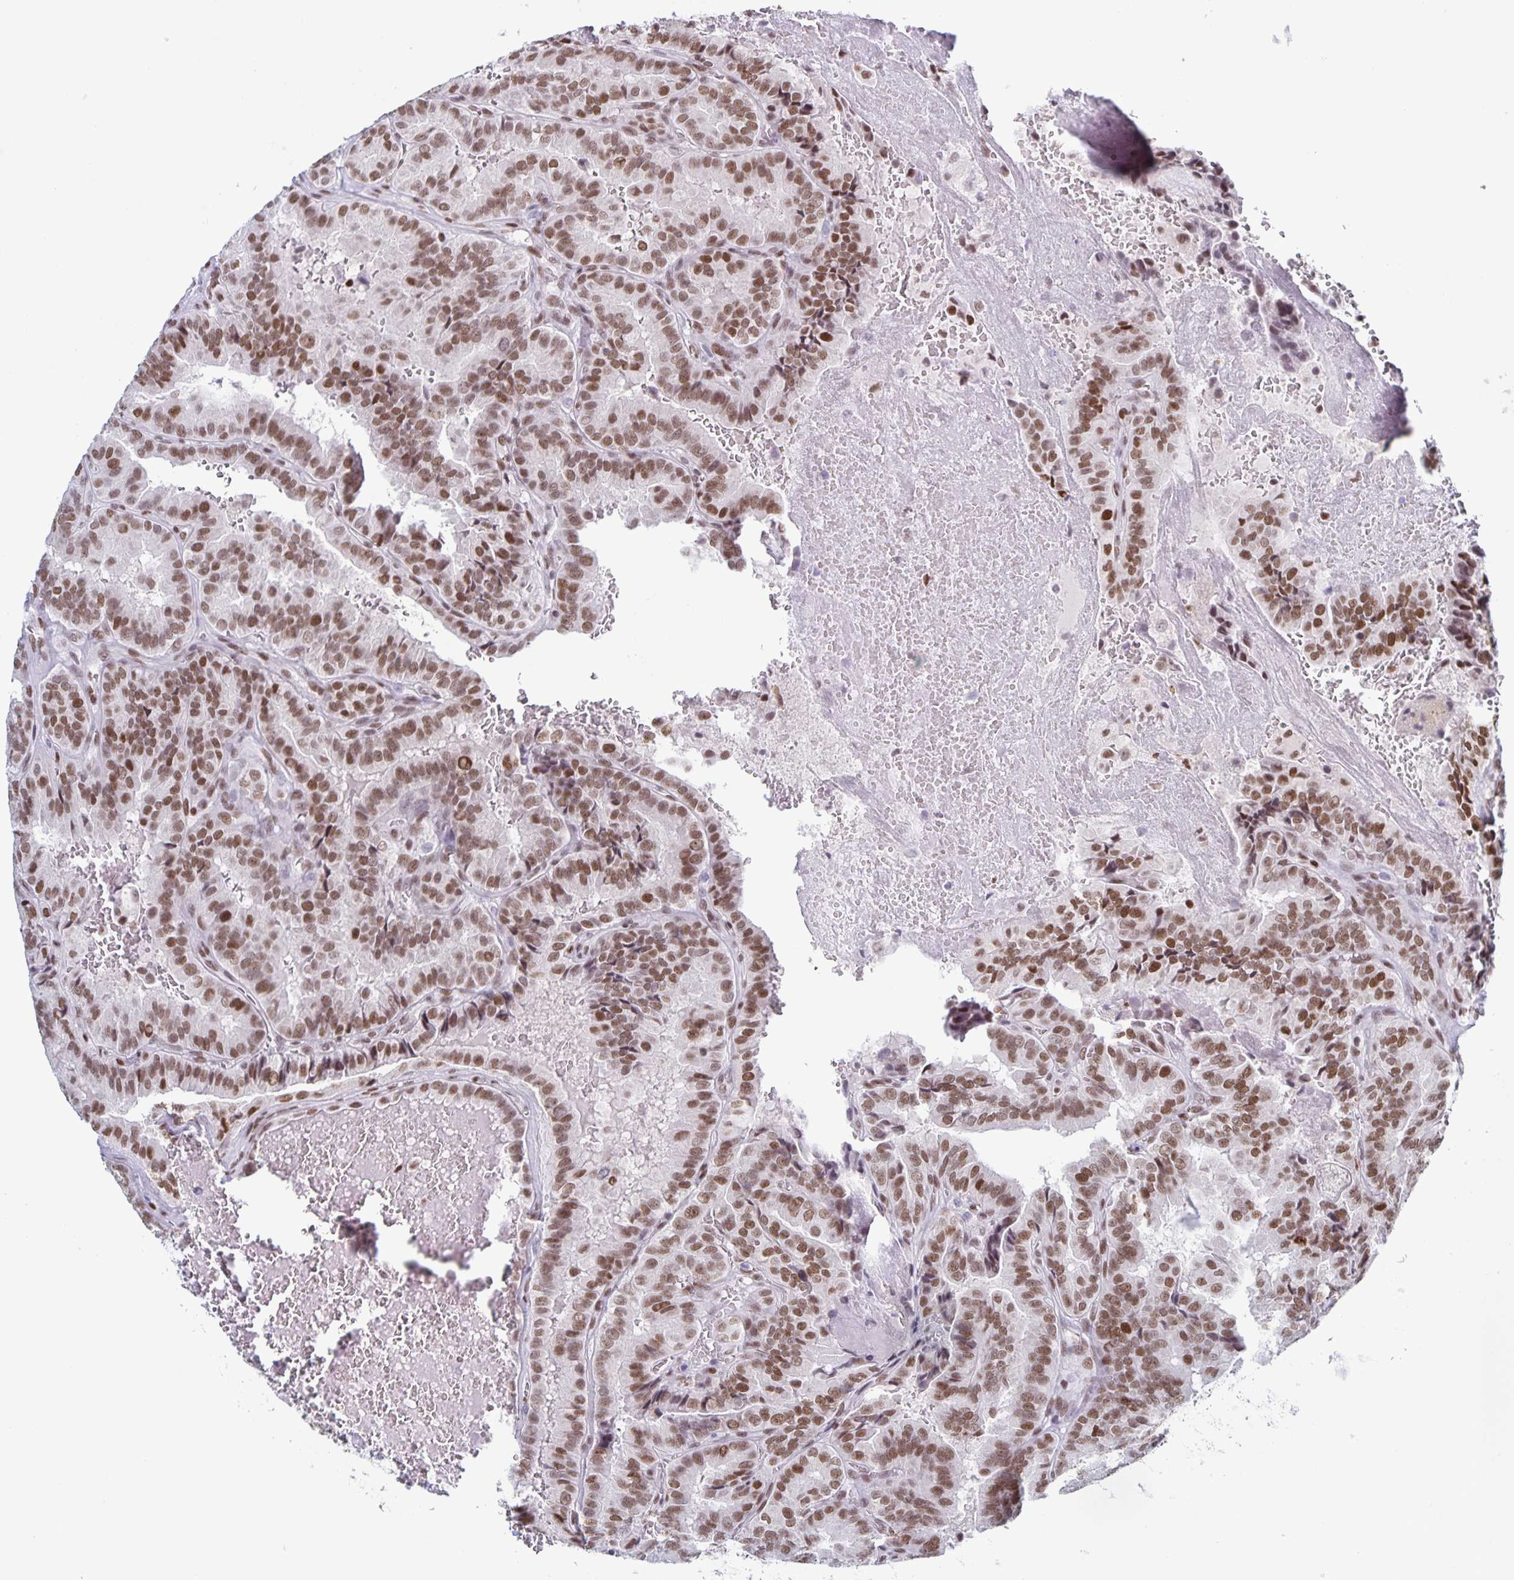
{"staining": {"intensity": "moderate", "quantity": ">75%", "location": "nuclear"}, "tissue": "thyroid cancer", "cell_type": "Tumor cells", "image_type": "cancer", "snomed": [{"axis": "morphology", "description": "Papillary adenocarcinoma, NOS"}, {"axis": "topography", "description": "Thyroid gland"}], "caption": "Human thyroid papillary adenocarcinoma stained for a protein (brown) displays moderate nuclear positive staining in approximately >75% of tumor cells.", "gene": "JUND", "patient": {"sex": "female", "age": 75}}